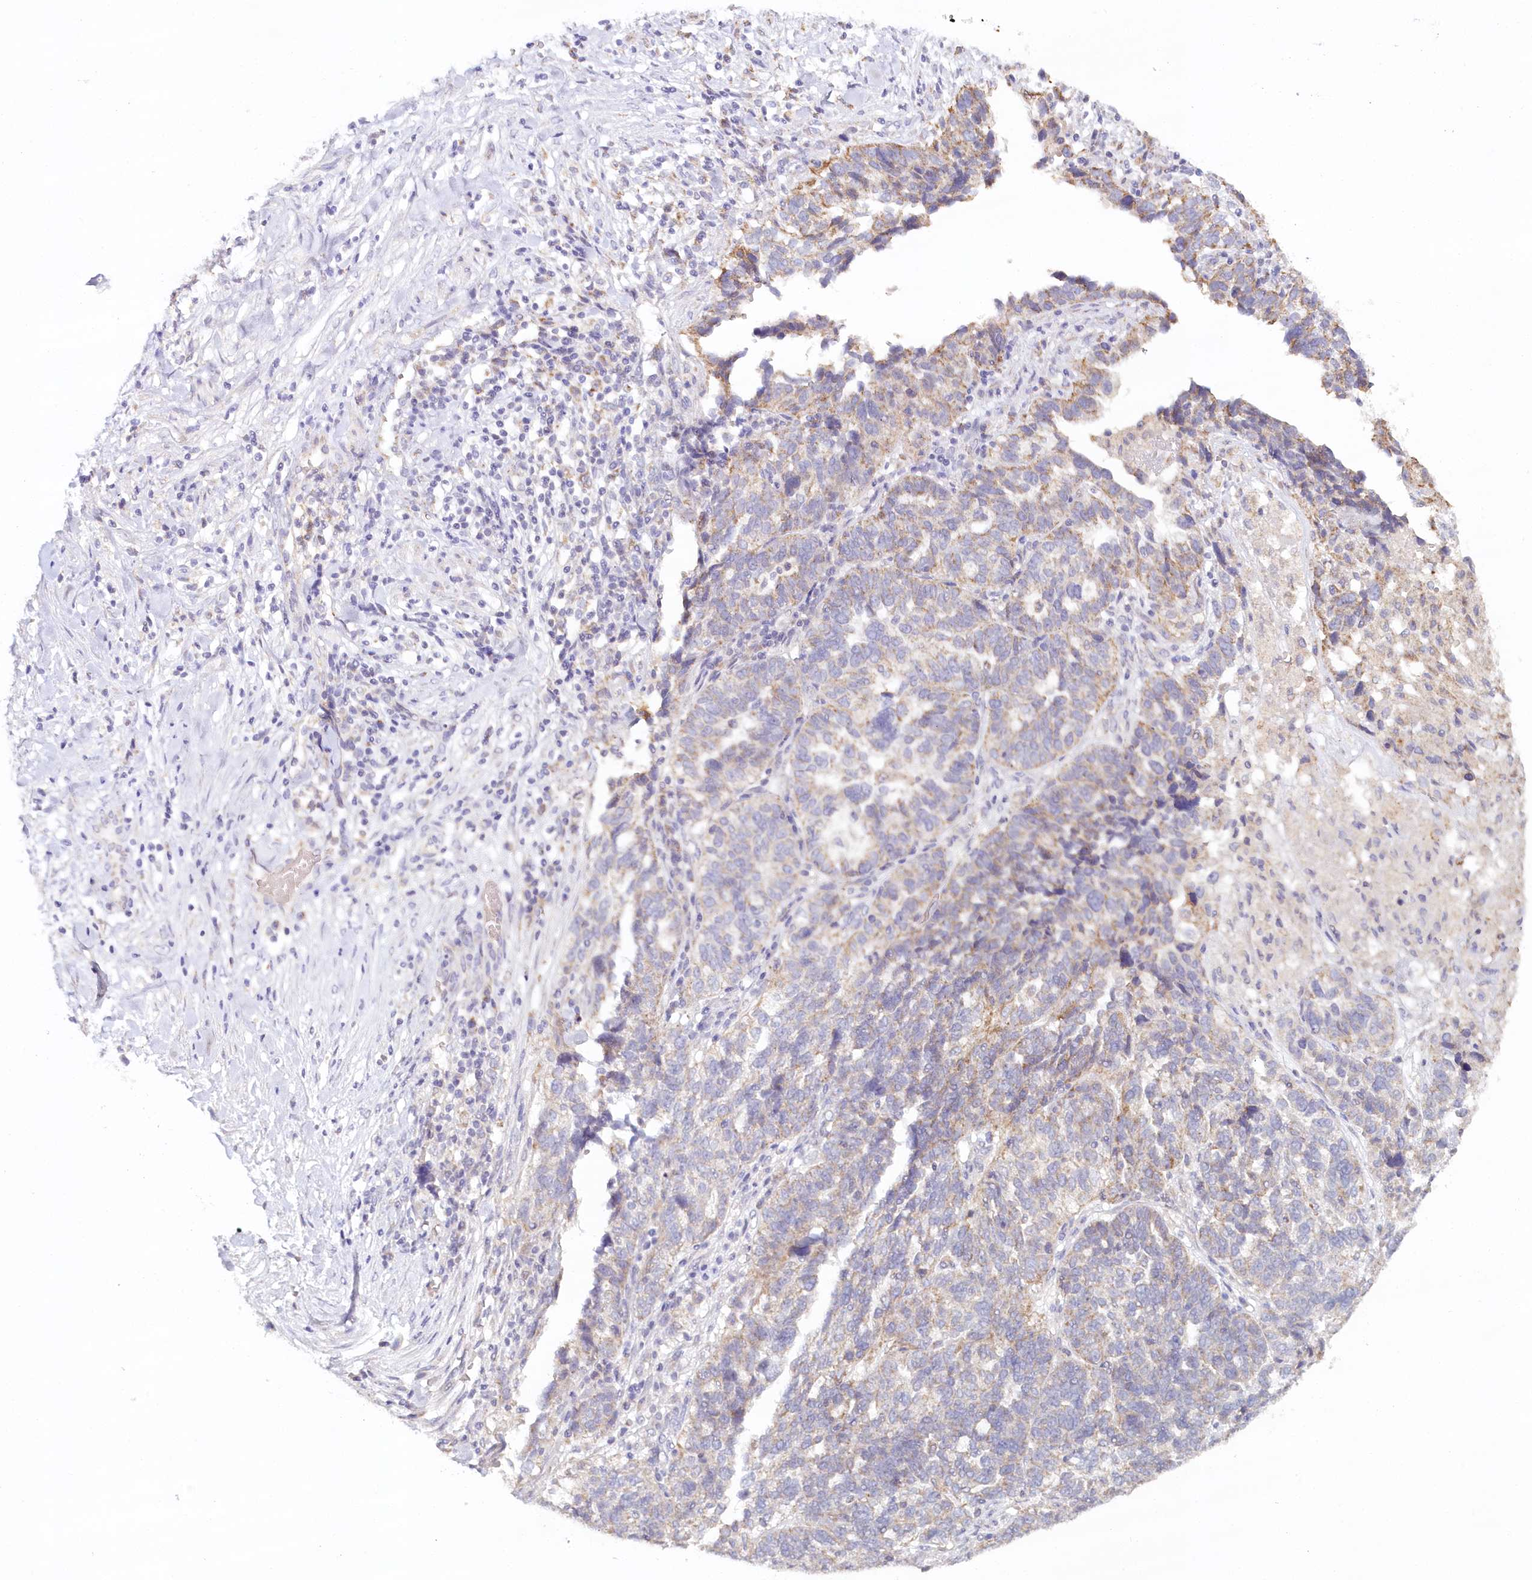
{"staining": {"intensity": "weak", "quantity": "<25%", "location": "cytoplasmic/membranous"}, "tissue": "ovarian cancer", "cell_type": "Tumor cells", "image_type": "cancer", "snomed": [{"axis": "morphology", "description": "Cystadenocarcinoma, serous, NOS"}, {"axis": "topography", "description": "Ovary"}], "caption": "This is an immunohistochemistry (IHC) photomicrograph of human ovarian cancer. There is no positivity in tumor cells.", "gene": "MMP25", "patient": {"sex": "female", "age": 59}}